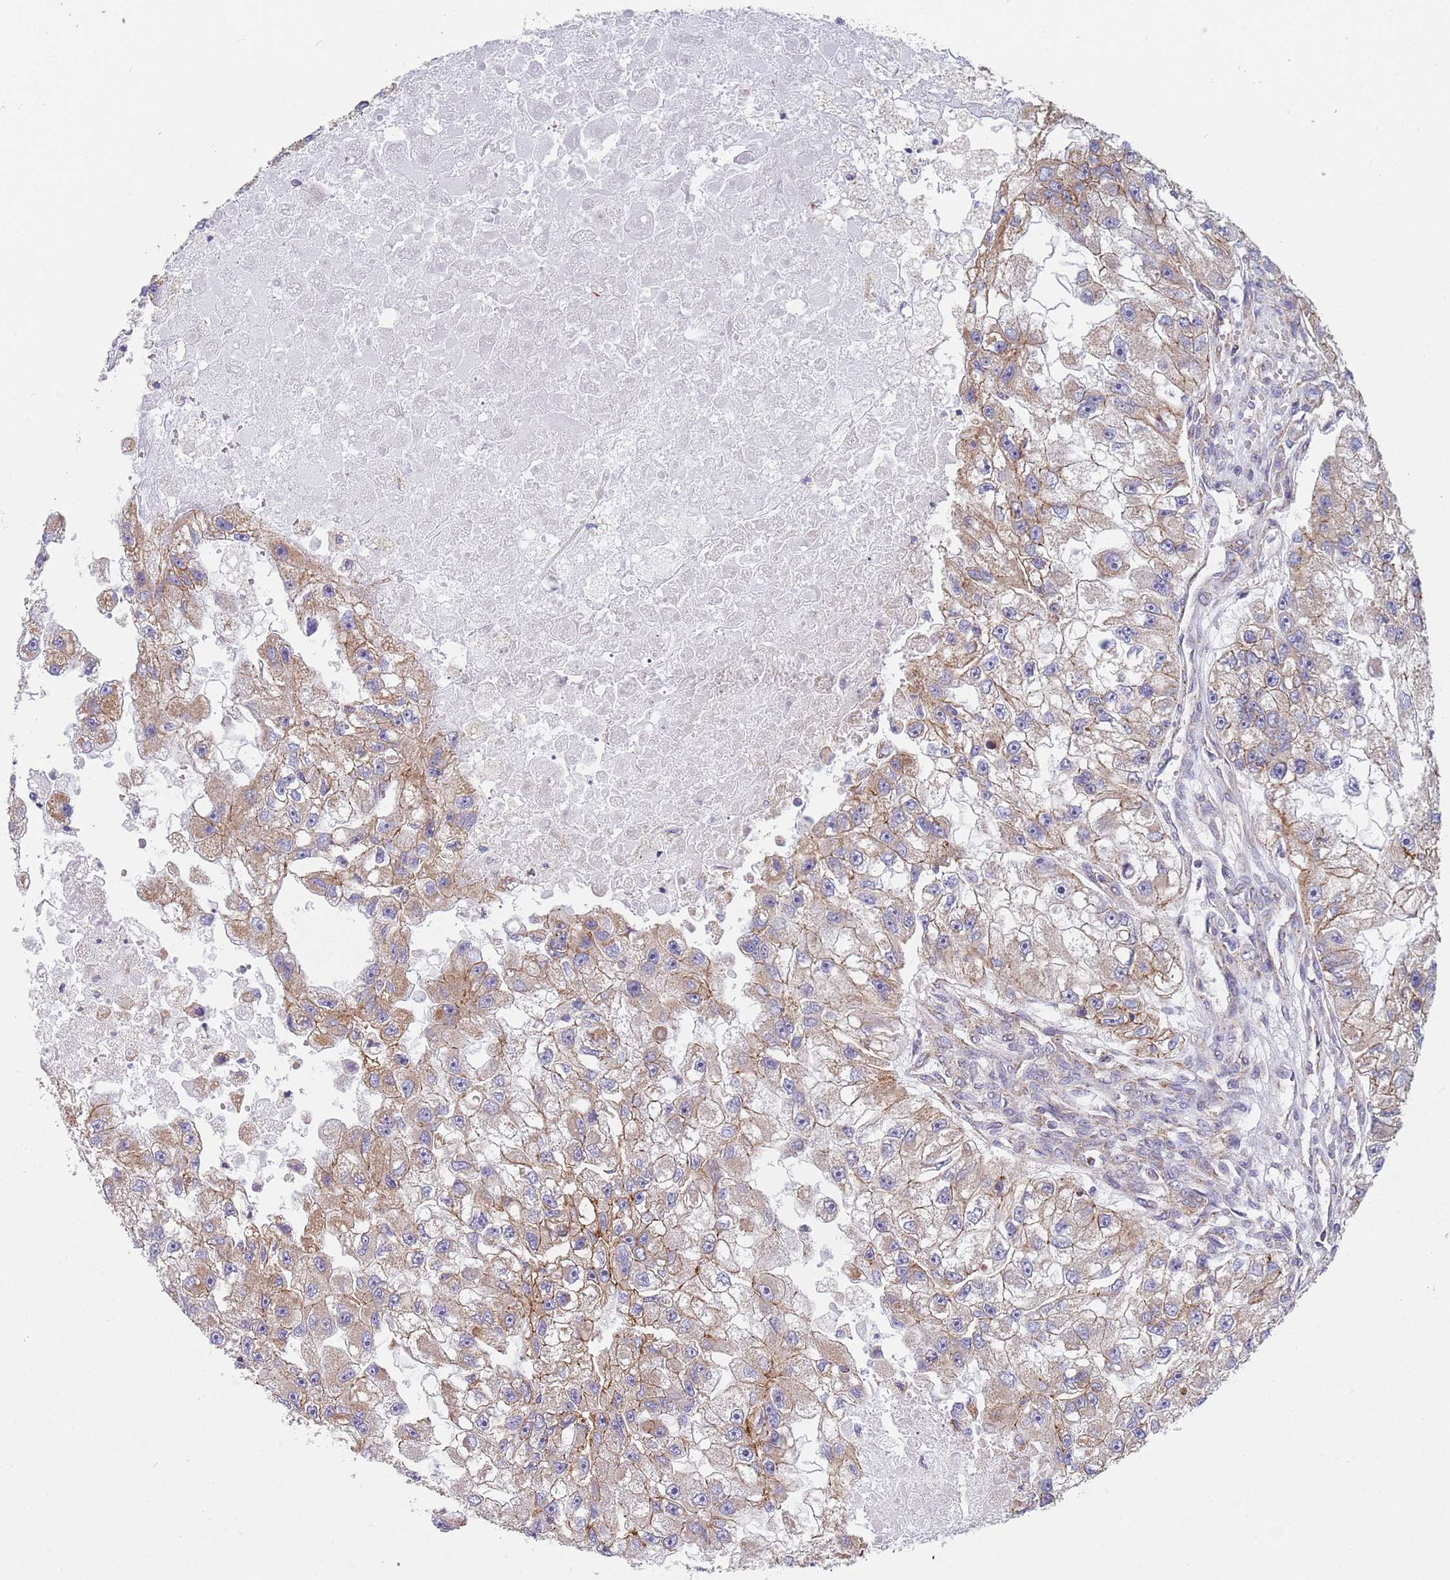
{"staining": {"intensity": "moderate", "quantity": "25%-75%", "location": "cytoplasmic/membranous"}, "tissue": "renal cancer", "cell_type": "Tumor cells", "image_type": "cancer", "snomed": [{"axis": "morphology", "description": "Adenocarcinoma, NOS"}, {"axis": "topography", "description": "Kidney"}], "caption": "Immunohistochemistry (IHC) staining of renal cancer, which exhibits medium levels of moderate cytoplasmic/membranous staining in approximately 25%-75% of tumor cells indicating moderate cytoplasmic/membranous protein expression. The staining was performed using DAB (brown) for protein detection and nuclei were counterstained in hematoxylin (blue).", "gene": "PWWP3A", "patient": {"sex": "male", "age": 63}}